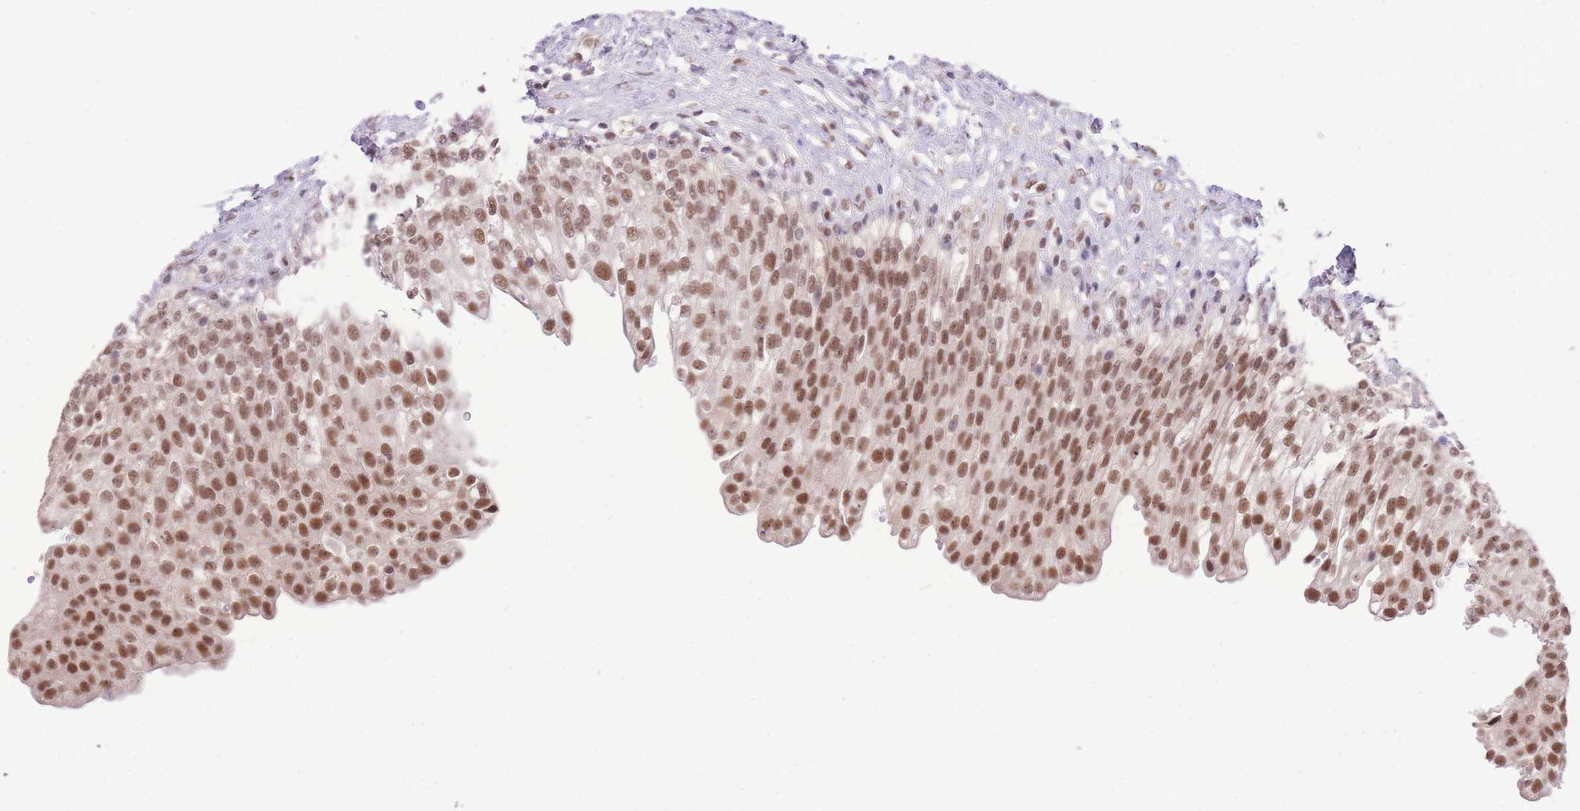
{"staining": {"intensity": "moderate", "quantity": ">75%", "location": "nuclear"}, "tissue": "urinary bladder", "cell_type": "Urothelial cells", "image_type": "normal", "snomed": [{"axis": "morphology", "description": "Urothelial carcinoma, High grade"}, {"axis": "topography", "description": "Urinary bladder"}], "caption": "Protein analysis of unremarkable urinary bladder reveals moderate nuclear expression in about >75% of urothelial cells.", "gene": "UBXN7", "patient": {"sex": "male", "age": 46}}